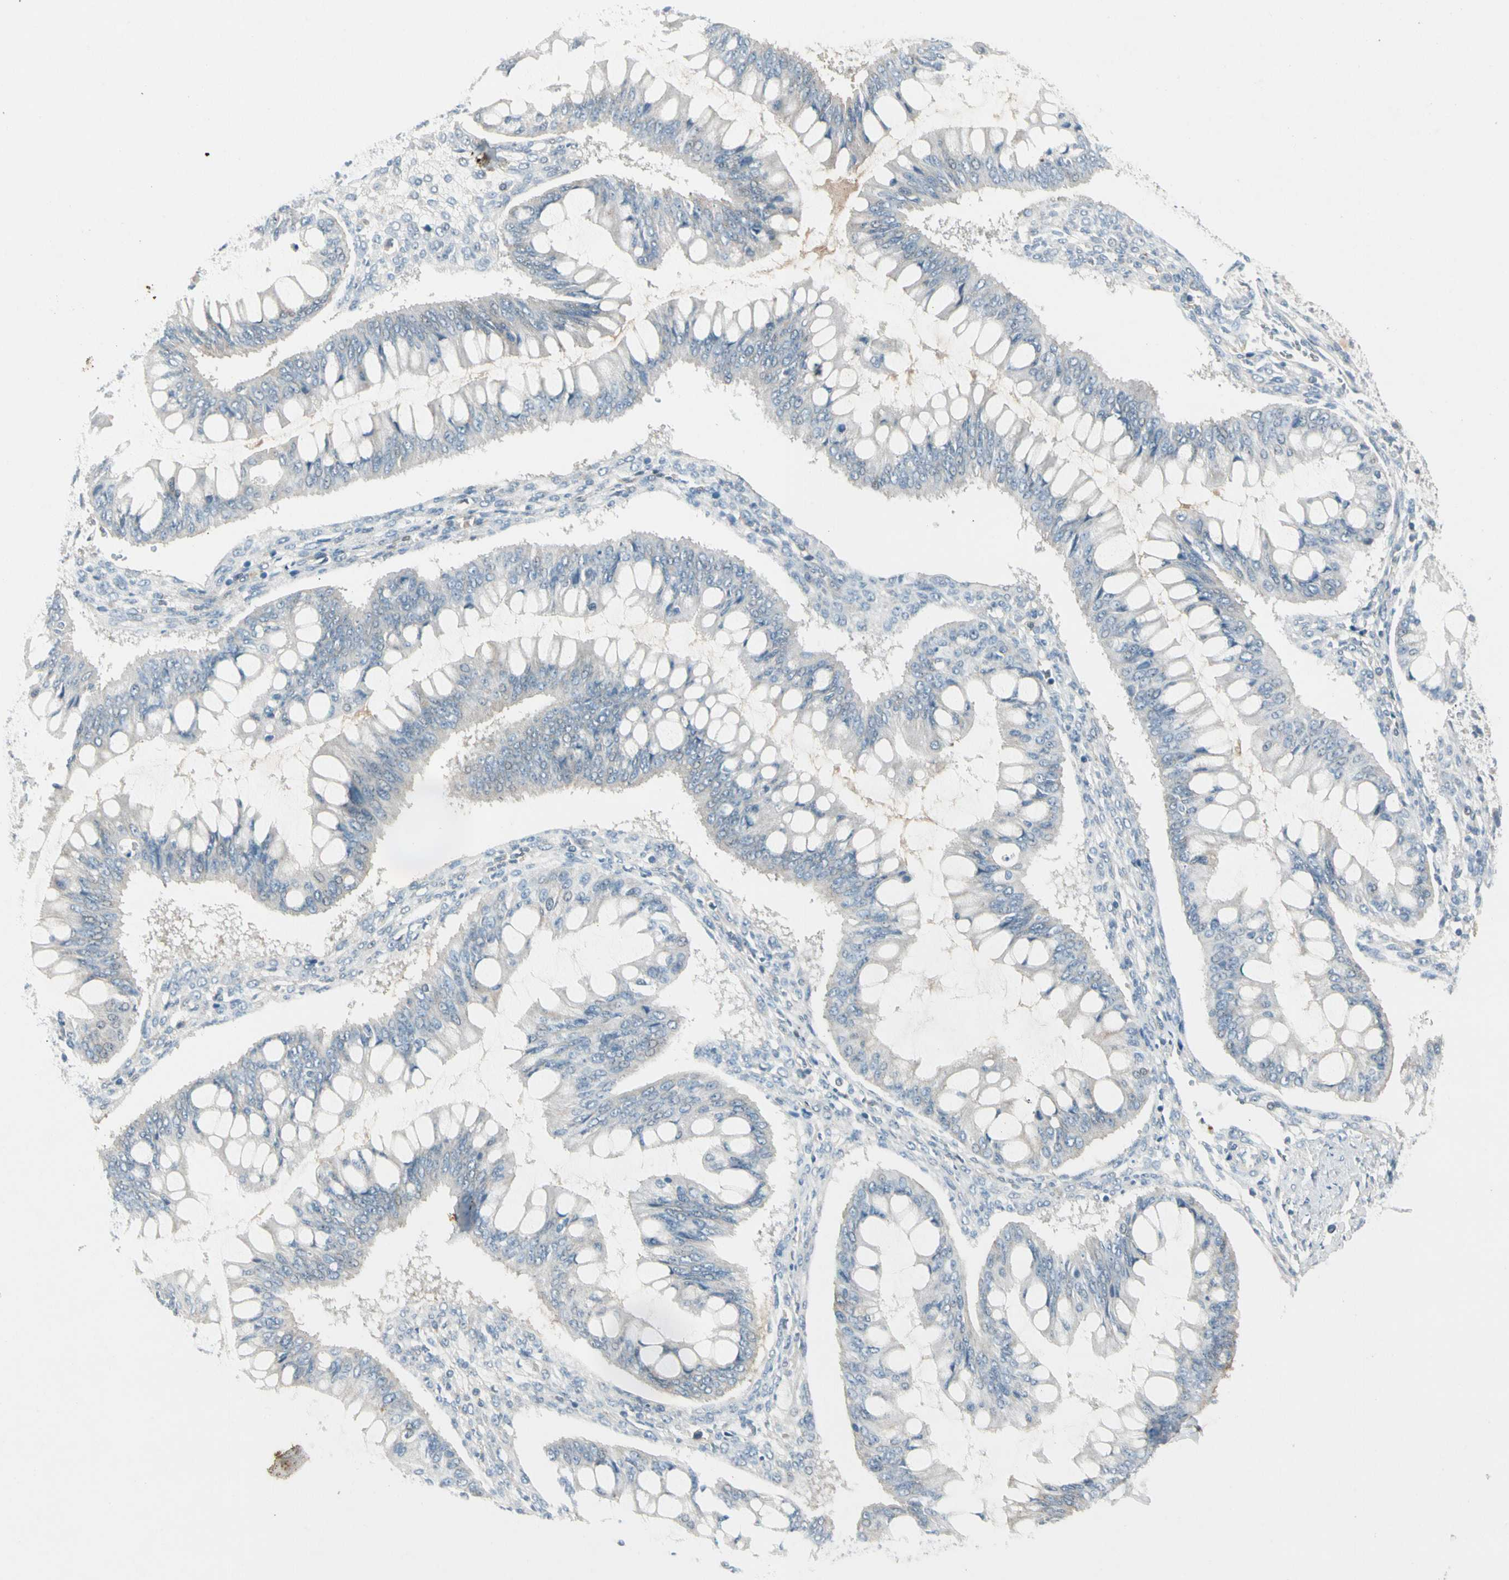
{"staining": {"intensity": "negative", "quantity": "none", "location": "none"}, "tissue": "ovarian cancer", "cell_type": "Tumor cells", "image_type": "cancer", "snomed": [{"axis": "morphology", "description": "Cystadenocarcinoma, mucinous, NOS"}, {"axis": "topography", "description": "Ovary"}], "caption": "DAB (3,3'-diaminobenzidine) immunohistochemical staining of mucinous cystadenocarcinoma (ovarian) reveals no significant staining in tumor cells.", "gene": "SERPIND1", "patient": {"sex": "female", "age": 73}}